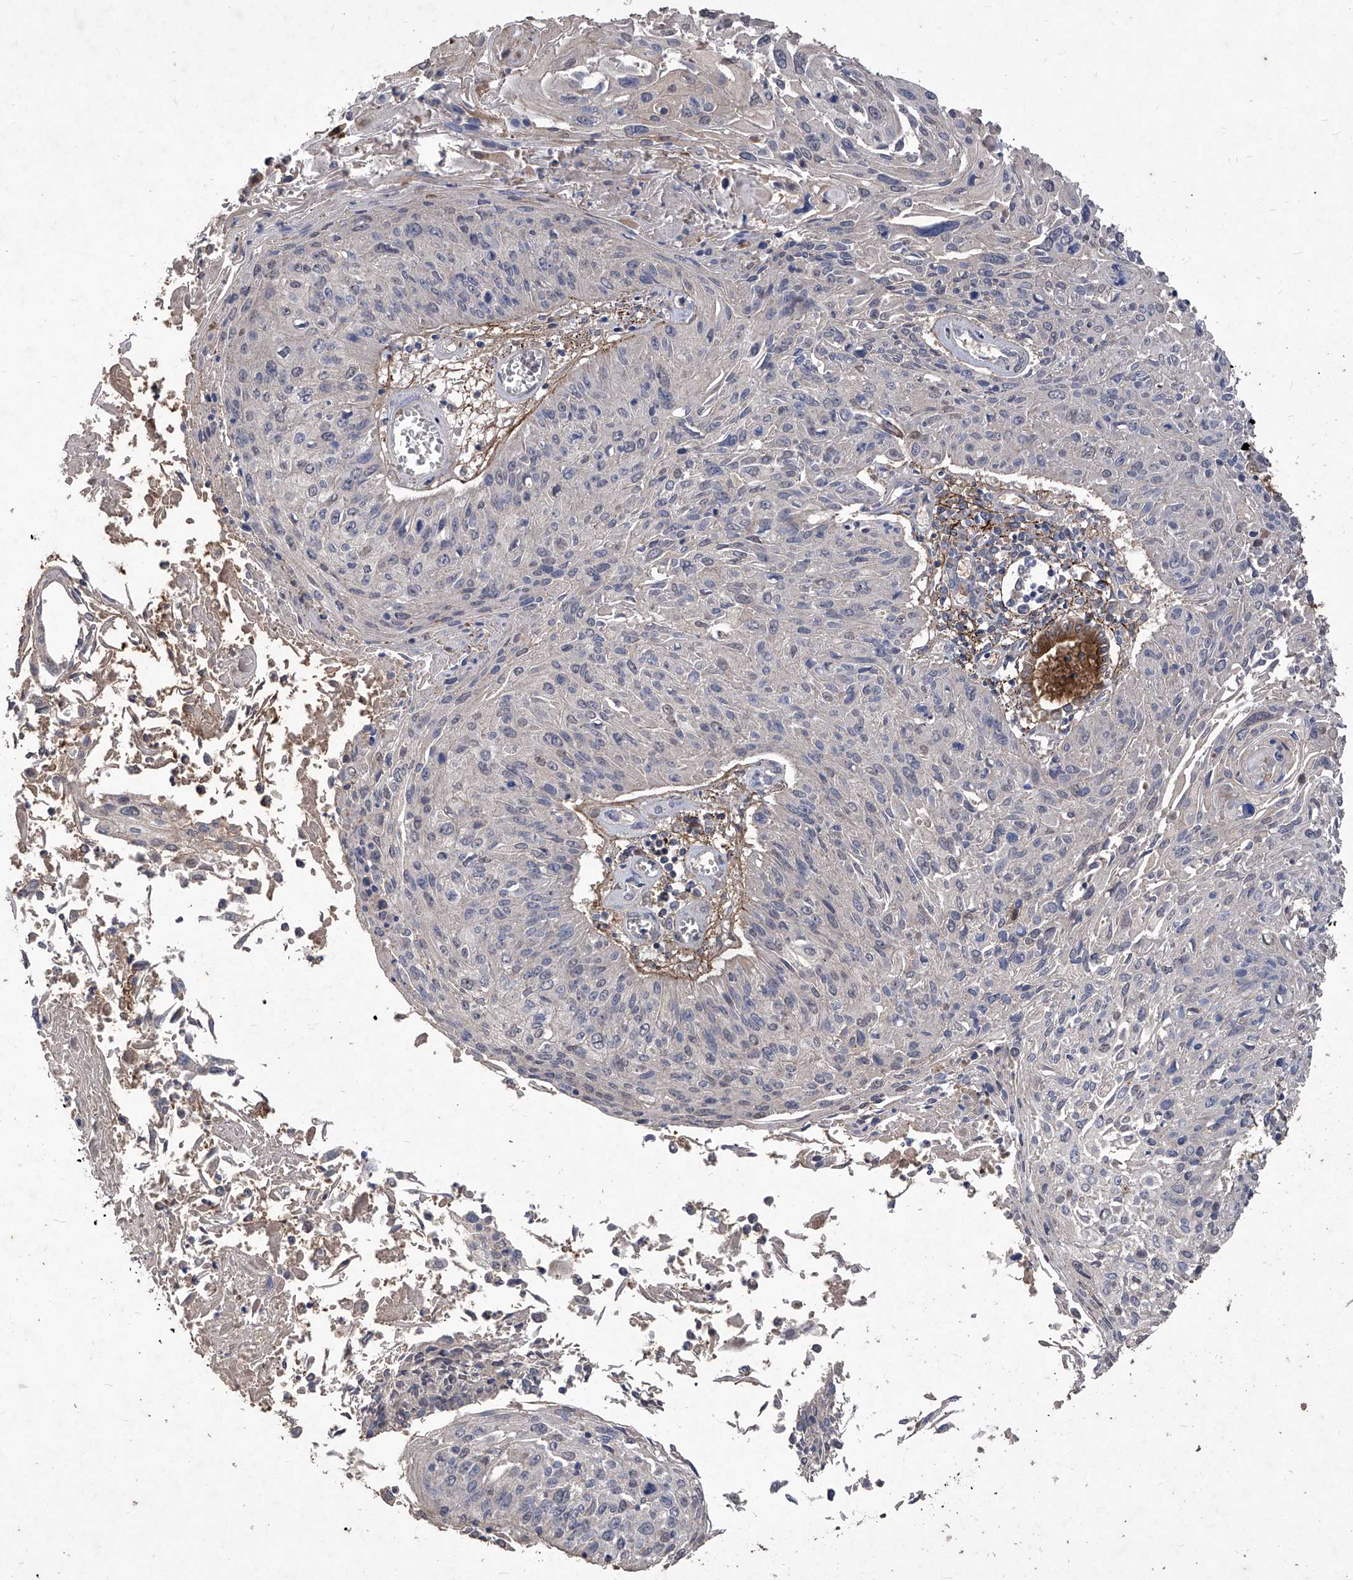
{"staining": {"intensity": "negative", "quantity": "none", "location": "none"}, "tissue": "cervical cancer", "cell_type": "Tumor cells", "image_type": "cancer", "snomed": [{"axis": "morphology", "description": "Squamous cell carcinoma, NOS"}, {"axis": "topography", "description": "Cervix"}], "caption": "Tumor cells show no significant protein expression in cervical squamous cell carcinoma.", "gene": "TXNIP", "patient": {"sex": "female", "age": 51}}